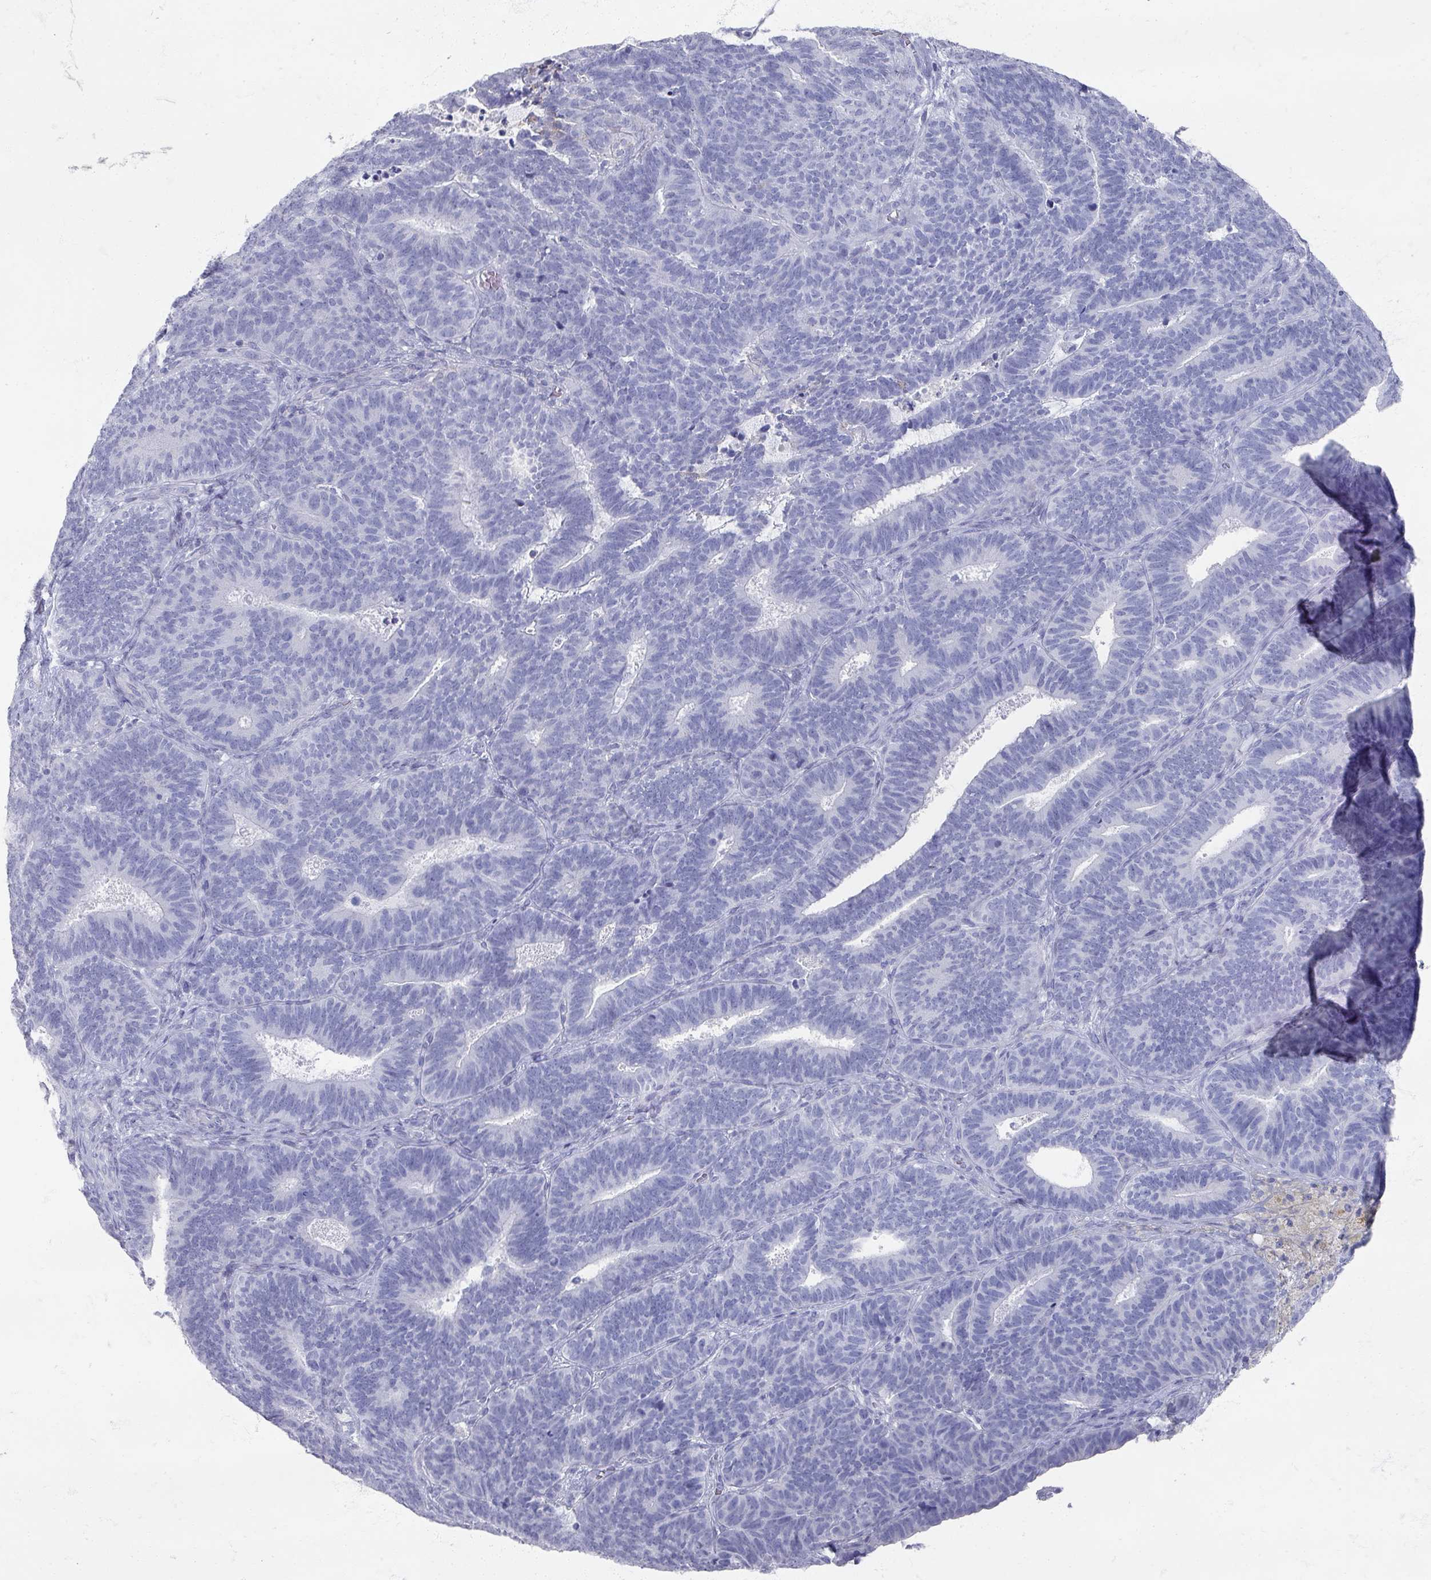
{"staining": {"intensity": "negative", "quantity": "none", "location": "none"}, "tissue": "endometrial cancer", "cell_type": "Tumor cells", "image_type": "cancer", "snomed": [{"axis": "morphology", "description": "Adenocarcinoma, NOS"}, {"axis": "topography", "description": "Endometrium"}], "caption": "Image shows no protein staining in tumor cells of endometrial cancer (adenocarcinoma) tissue.", "gene": "OMG", "patient": {"sex": "female", "age": 70}}